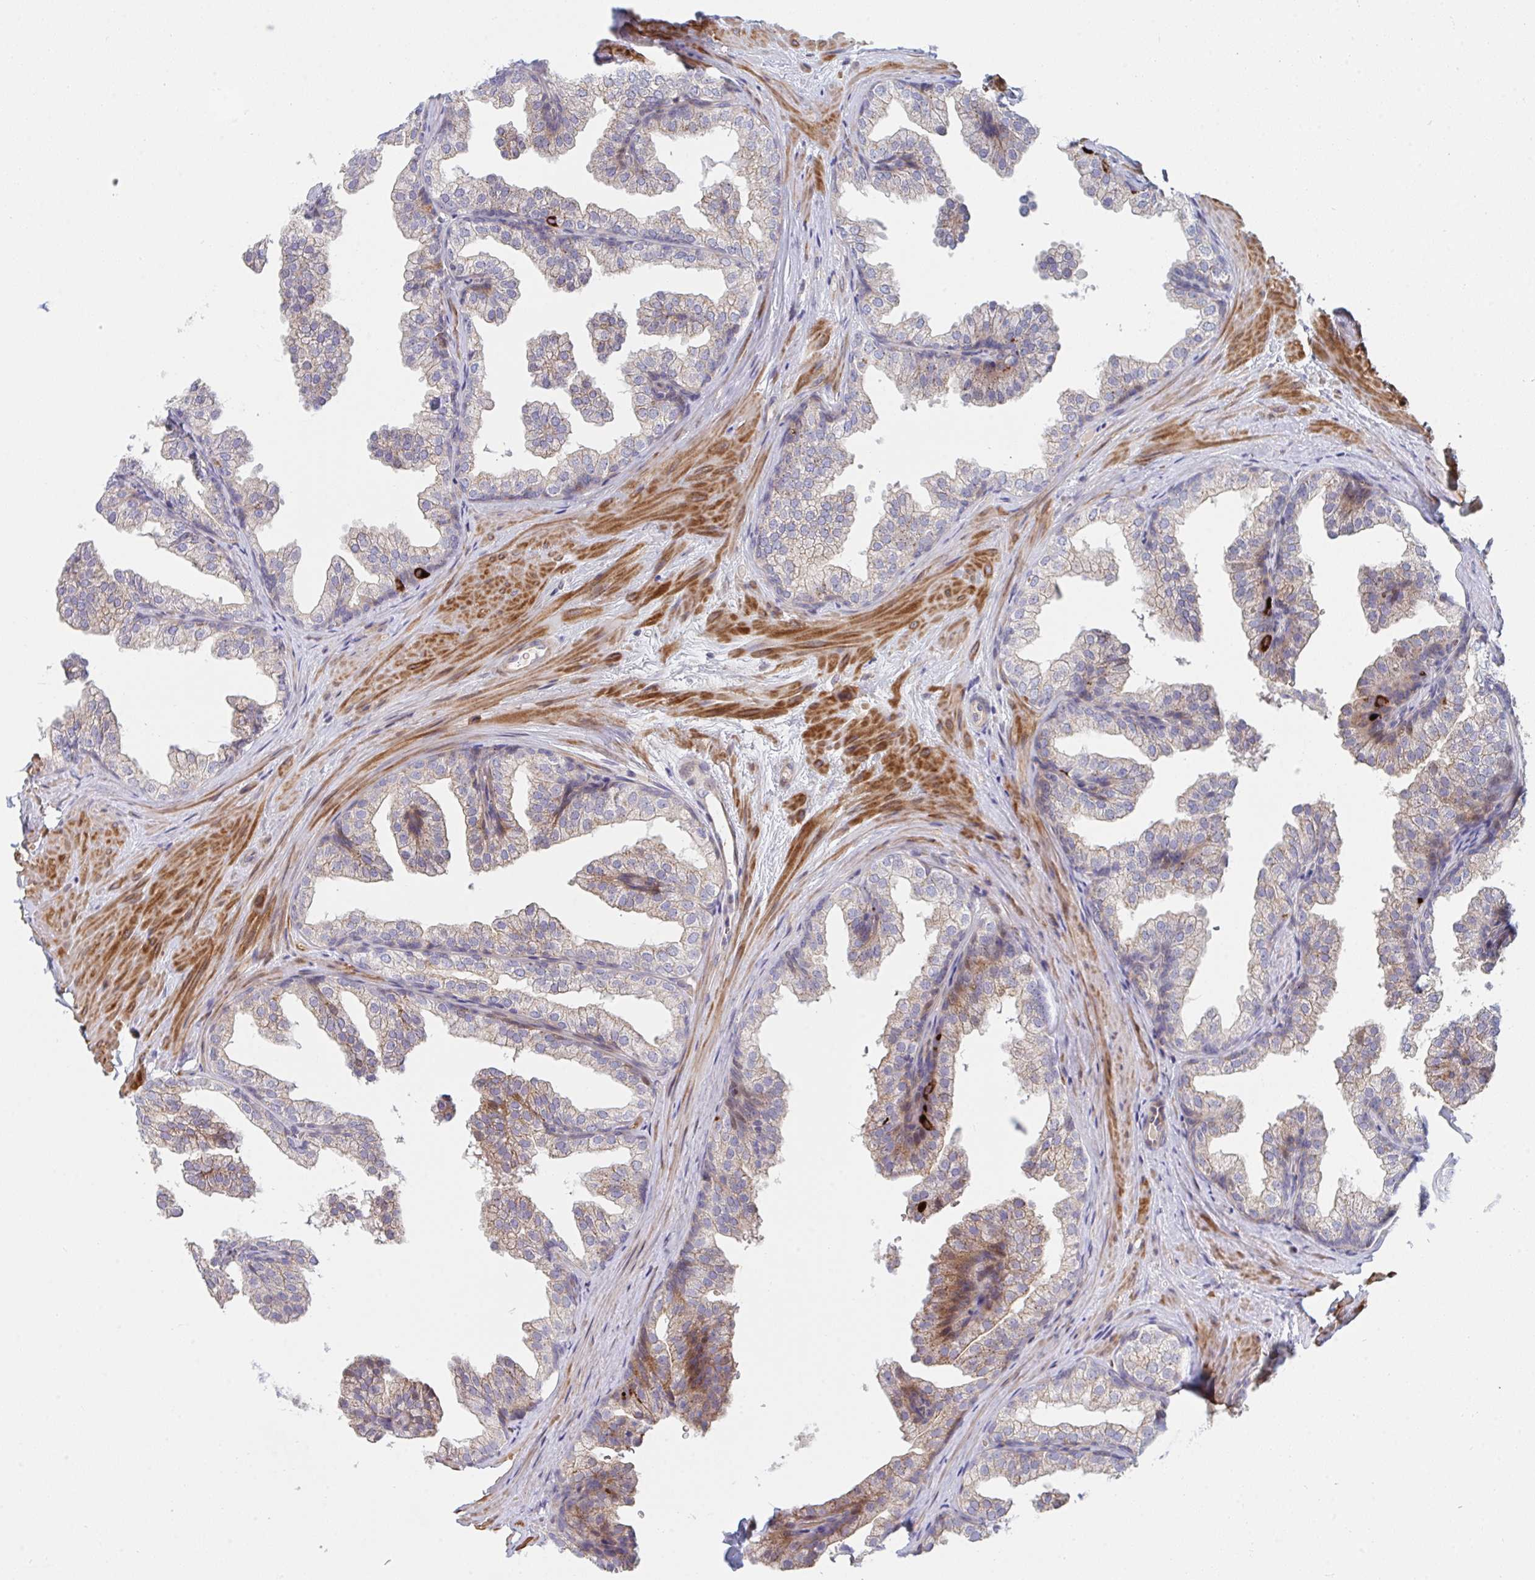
{"staining": {"intensity": "moderate", "quantity": "<25%", "location": "cytoplasmic/membranous"}, "tissue": "prostate", "cell_type": "Glandular cells", "image_type": "normal", "snomed": [{"axis": "morphology", "description": "Normal tissue, NOS"}, {"axis": "topography", "description": "Prostate"}], "caption": "This is an image of immunohistochemistry staining of unremarkable prostate, which shows moderate positivity in the cytoplasmic/membranous of glandular cells.", "gene": "TNFSF4", "patient": {"sex": "male", "age": 37}}